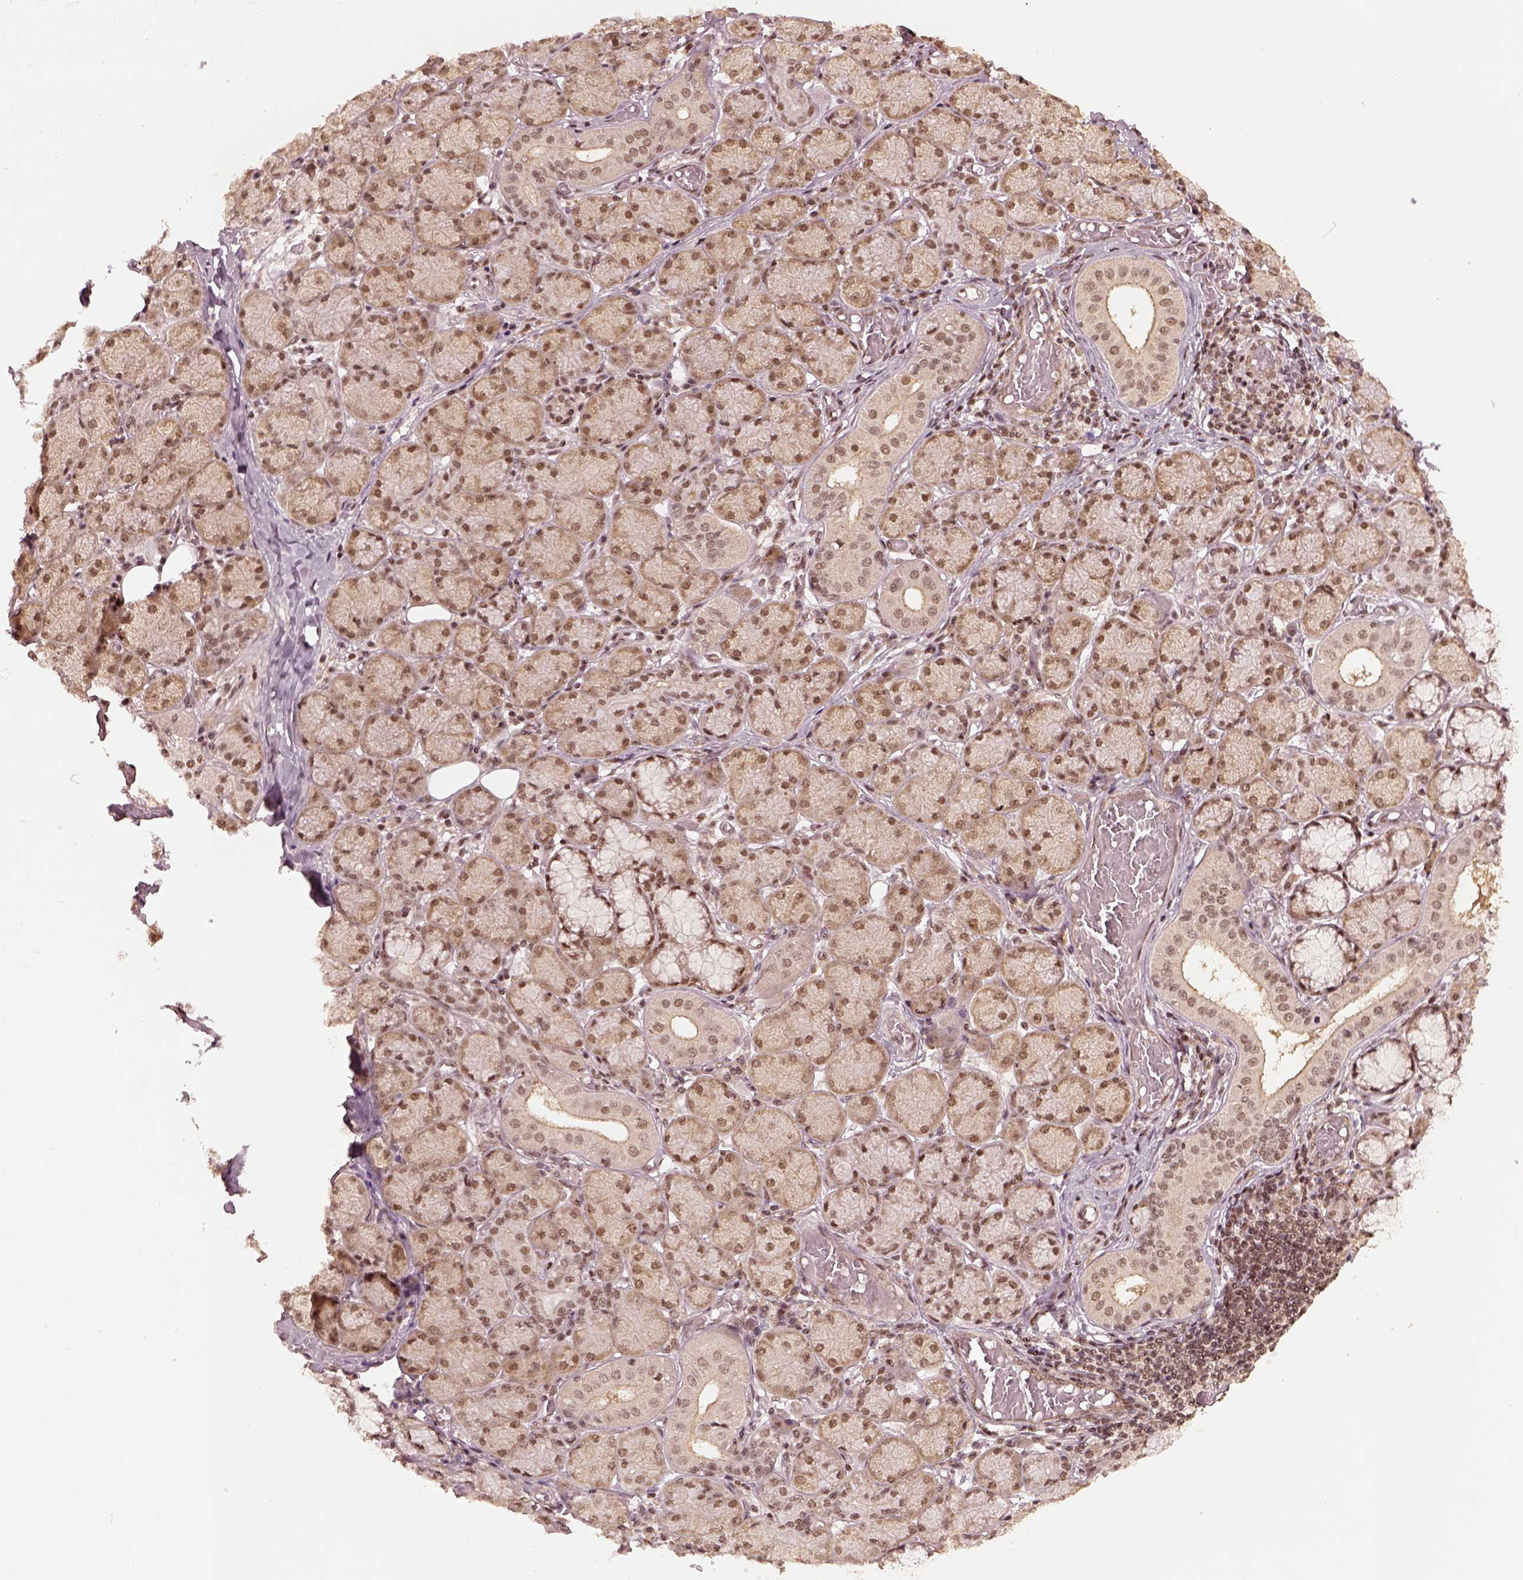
{"staining": {"intensity": "moderate", "quantity": ">75%", "location": "nuclear"}, "tissue": "salivary gland", "cell_type": "Glandular cells", "image_type": "normal", "snomed": [{"axis": "morphology", "description": "Normal tissue, NOS"}, {"axis": "topography", "description": "Salivary gland"}, {"axis": "topography", "description": "Peripheral nerve tissue"}], "caption": "A micrograph showing moderate nuclear staining in about >75% of glandular cells in unremarkable salivary gland, as visualized by brown immunohistochemical staining.", "gene": "BRD9", "patient": {"sex": "female", "age": 24}}